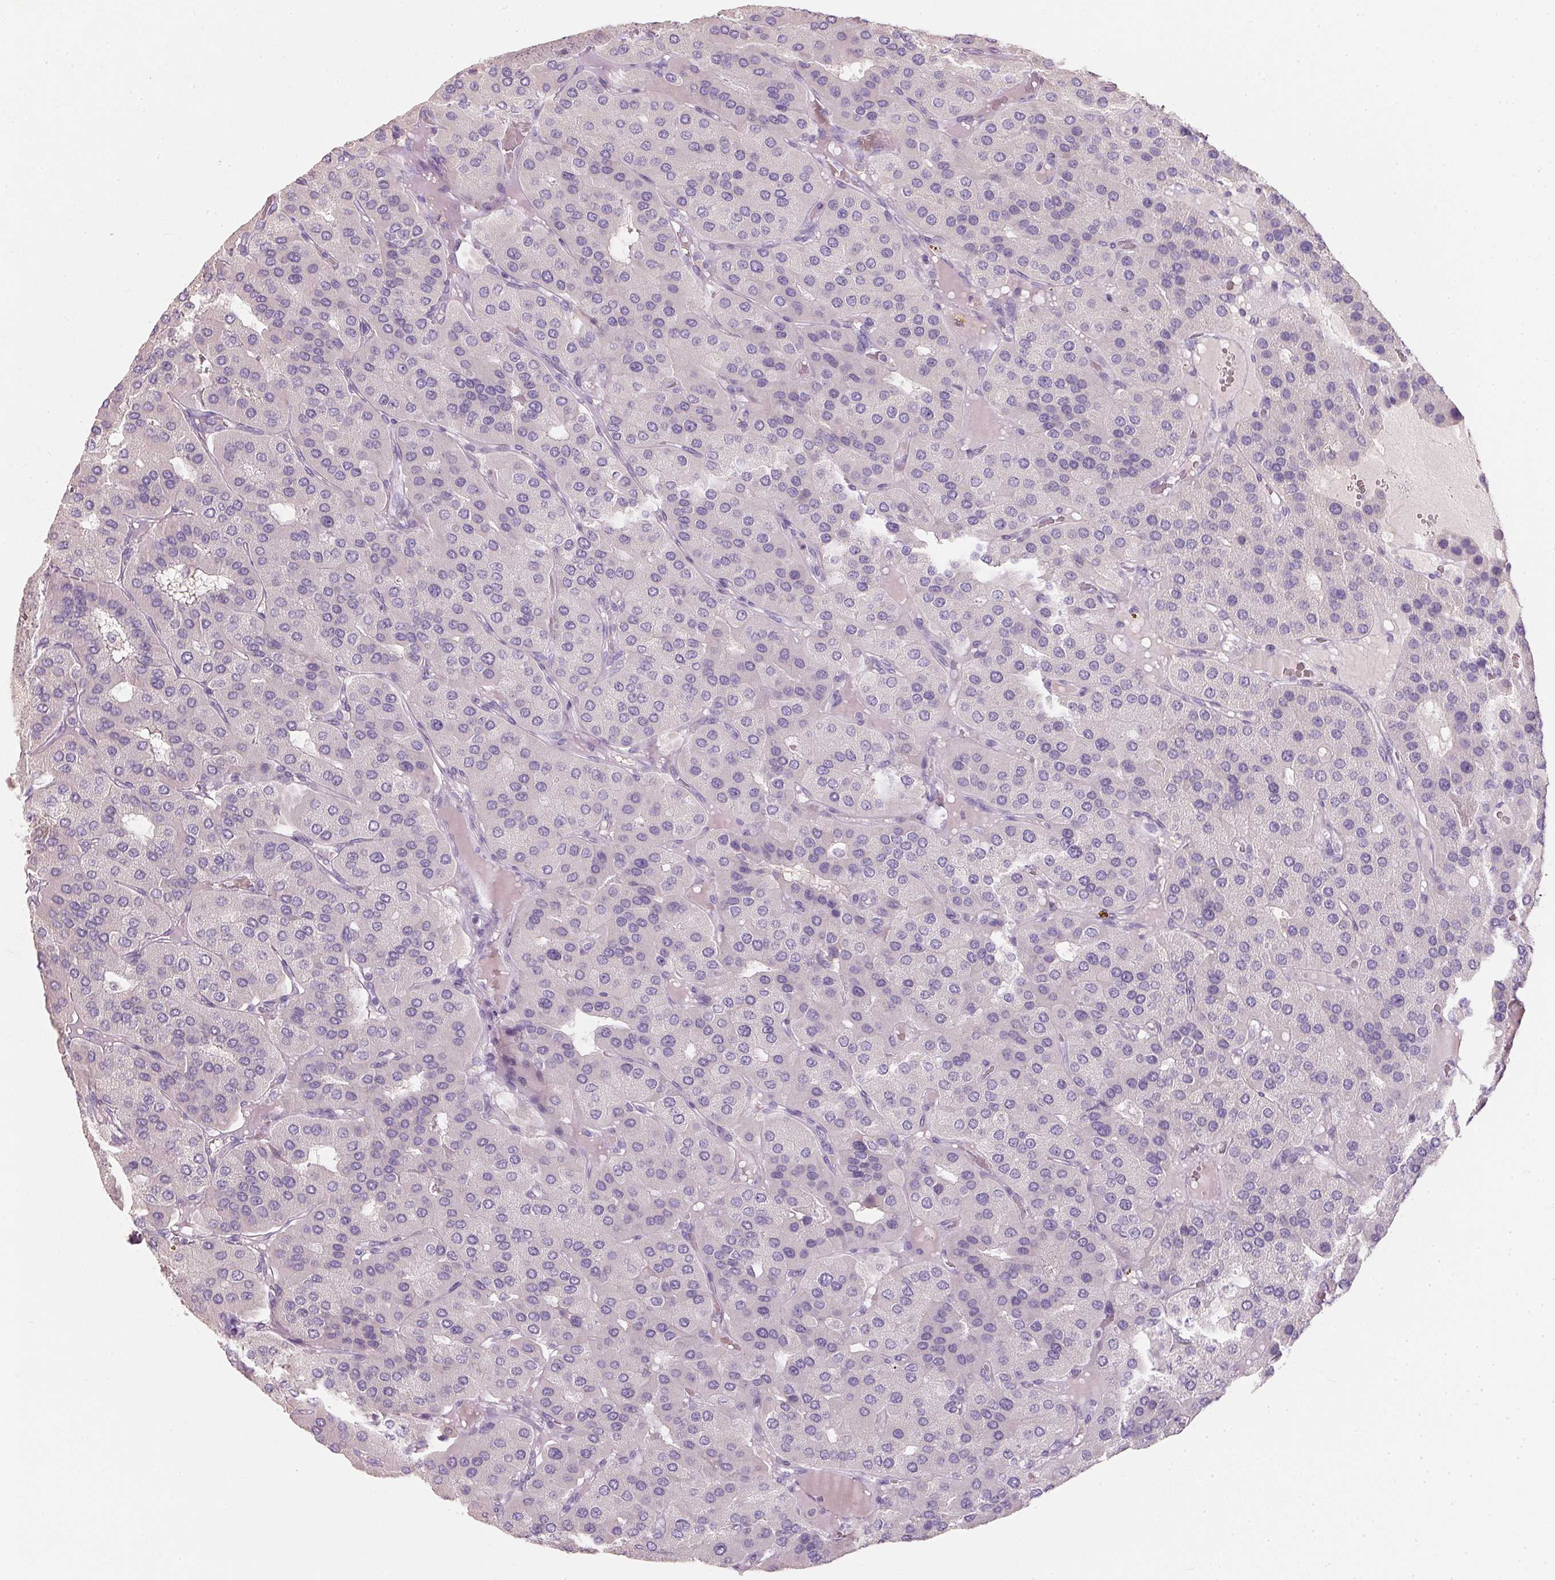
{"staining": {"intensity": "negative", "quantity": "none", "location": "none"}, "tissue": "parathyroid gland", "cell_type": "Glandular cells", "image_type": "normal", "snomed": [{"axis": "morphology", "description": "Normal tissue, NOS"}, {"axis": "morphology", "description": "Adenoma, NOS"}, {"axis": "topography", "description": "Parathyroid gland"}], "caption": "Immunohistochemistry histopathology image of unremarkable parathyroid gland: human parathyroid gland stained with DAB exhibits no significant protein positivity in glandular cells. Nuclei are stained in blue.", "gene": "HSD17B1", "patient": {"sex": "female", "age": 86}}